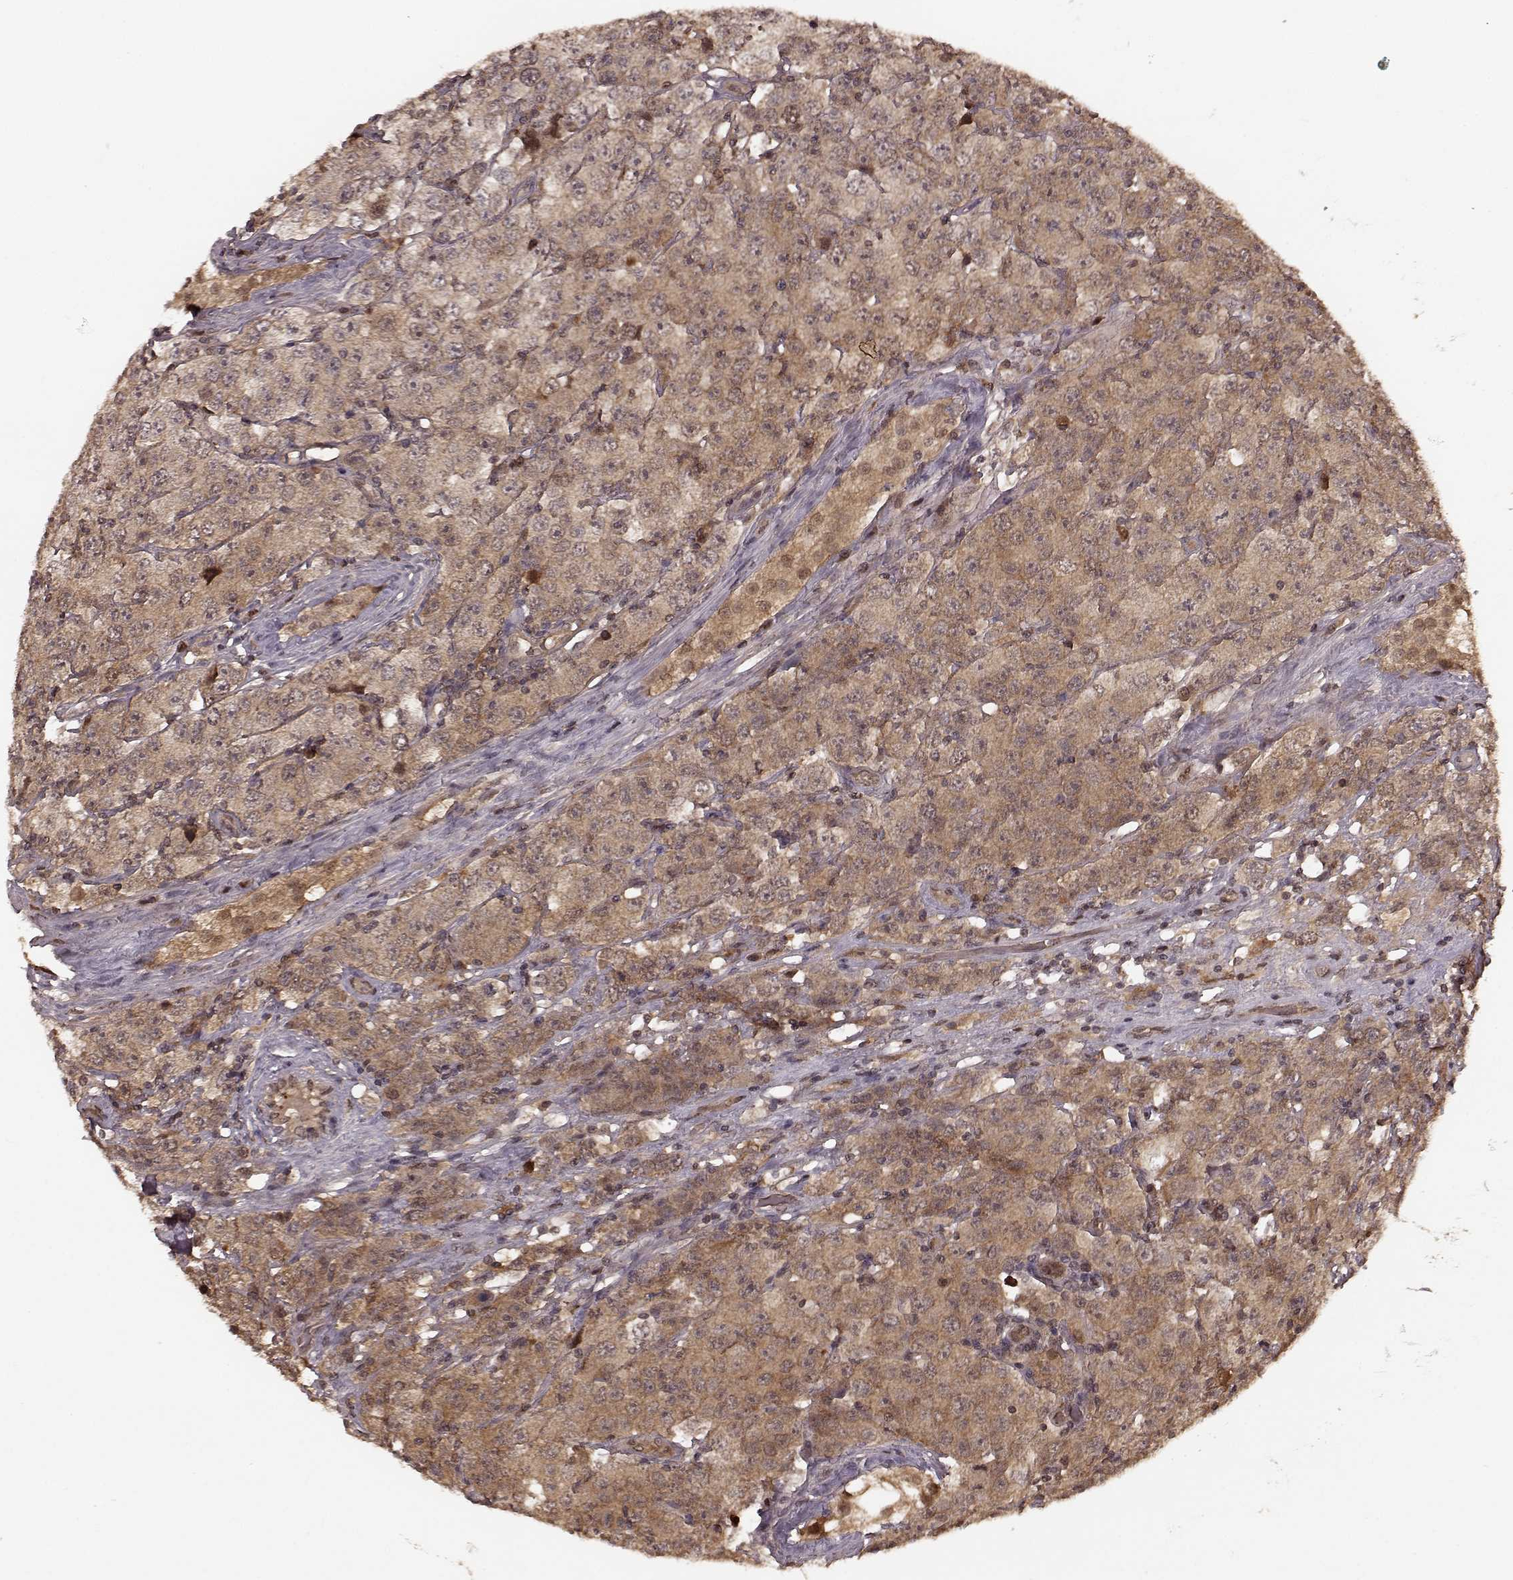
{"staining": {"intensity": "moderate", "quantity": "25%-75%", "location": "cytoplasmic/membranous"}, "tissue": "testis cancer", "cell_type": "Tumor cells", "image_type": "cancer", "snomed": [{"axis": "morphology", "description": "Seminoma, NOS"}, {"axis": "topography", "description": "Testis"}], "caption": "IHC micrograph of neoplastic tissue: testis seminoma stained using immunohistochemistry reveals medium levels of moderate protein expression localized specifically in the cytoplasmic/membranous of tumor cells, appearing as a cytoplasmic/membranous brown color.", "gene": "GSS", "patient": {"sex": "male", "age": 52}}